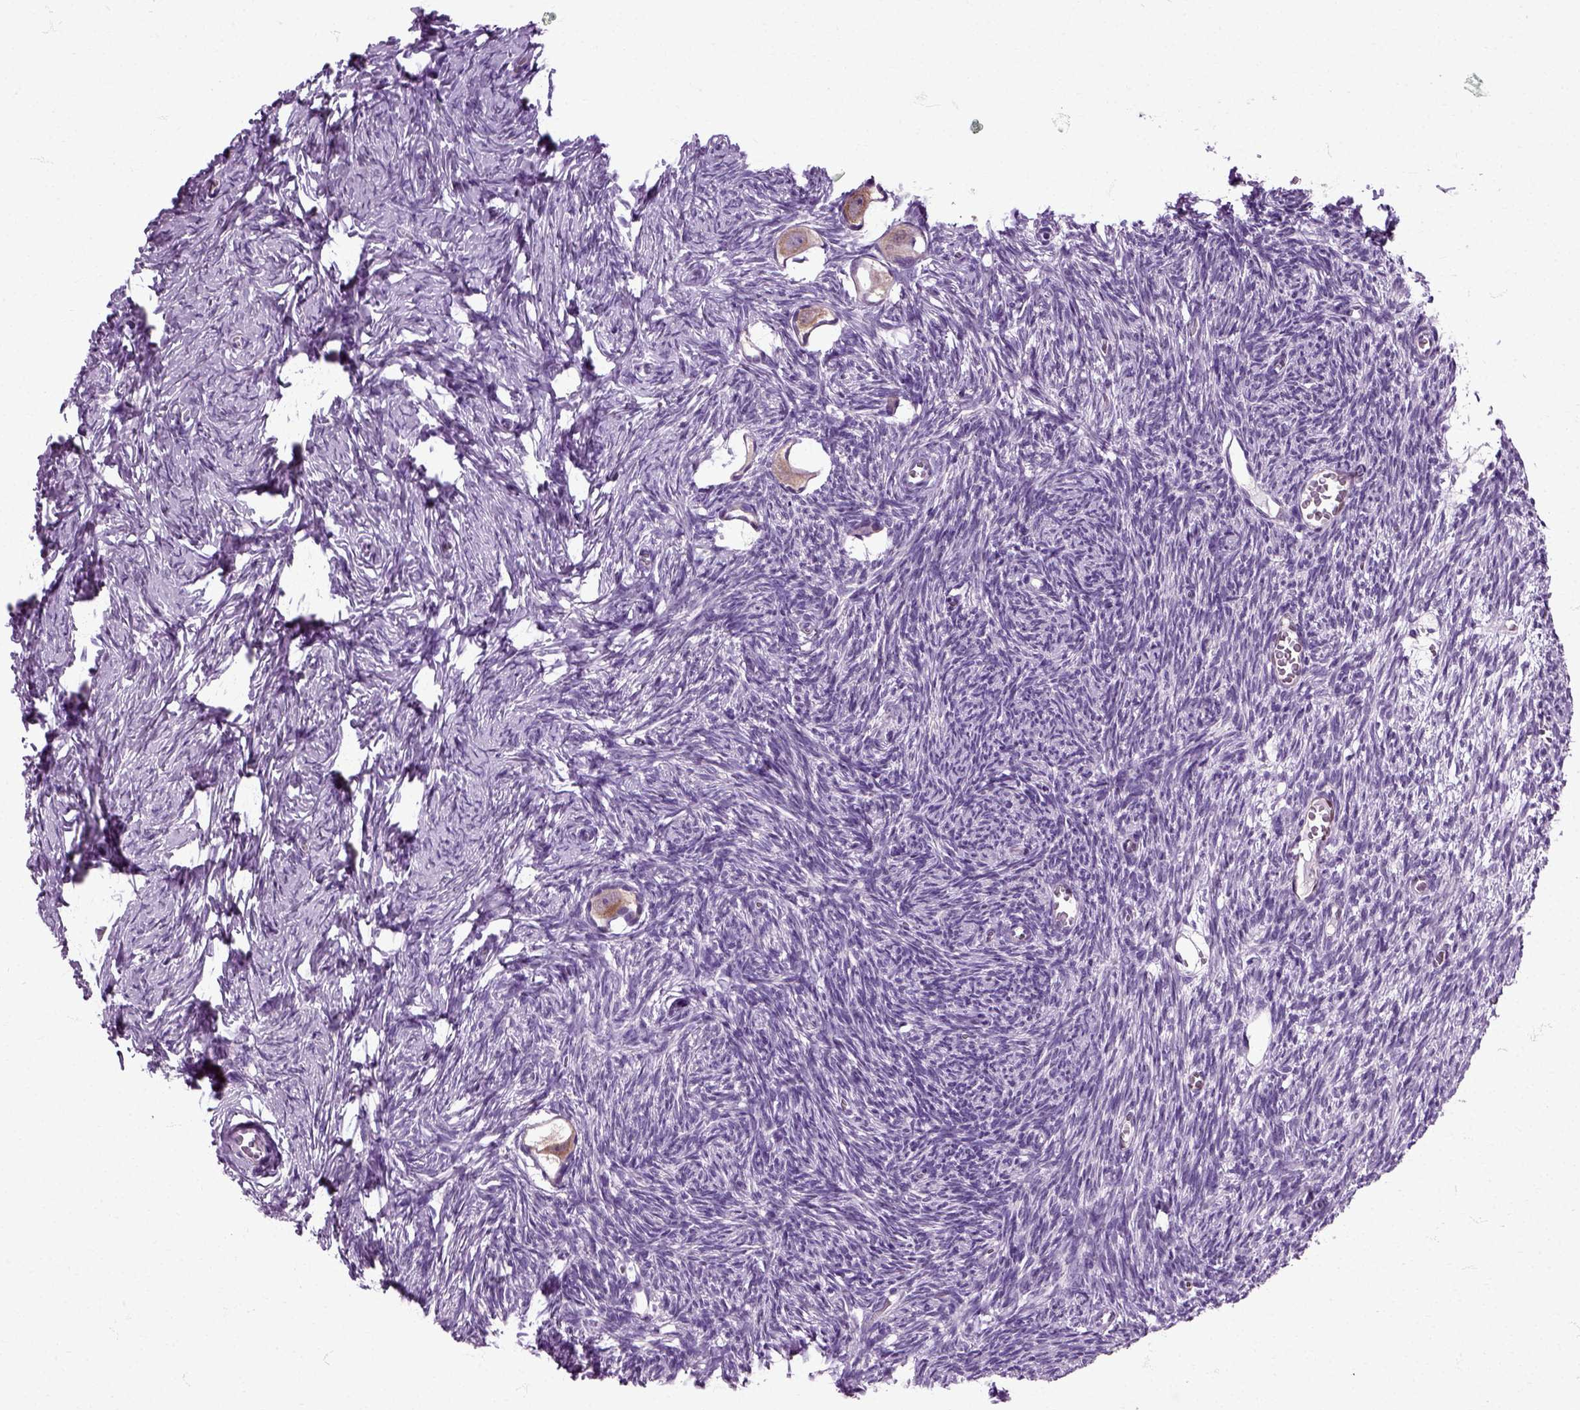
{"staining": {"intensity": "moderate", "quantity": "25%-75%", "location": "cytoplasmic/membranous"}, "tissue": "ovary", "cell_type": "Follicle cells", "image_type": "normal", "snomed": [{"axis": "morphology", "description": "Normal tissue, NOS"}, {"axis": "topography", "description": "Ovary"}], "caption": "Protein staining demonstrates moderate cytoplasmic/membranous expression in approximately 25%-75% of follicle cells in normal ovary.", "gene": "HSPA2", "patient": {"sex": "female", "age": 27}}